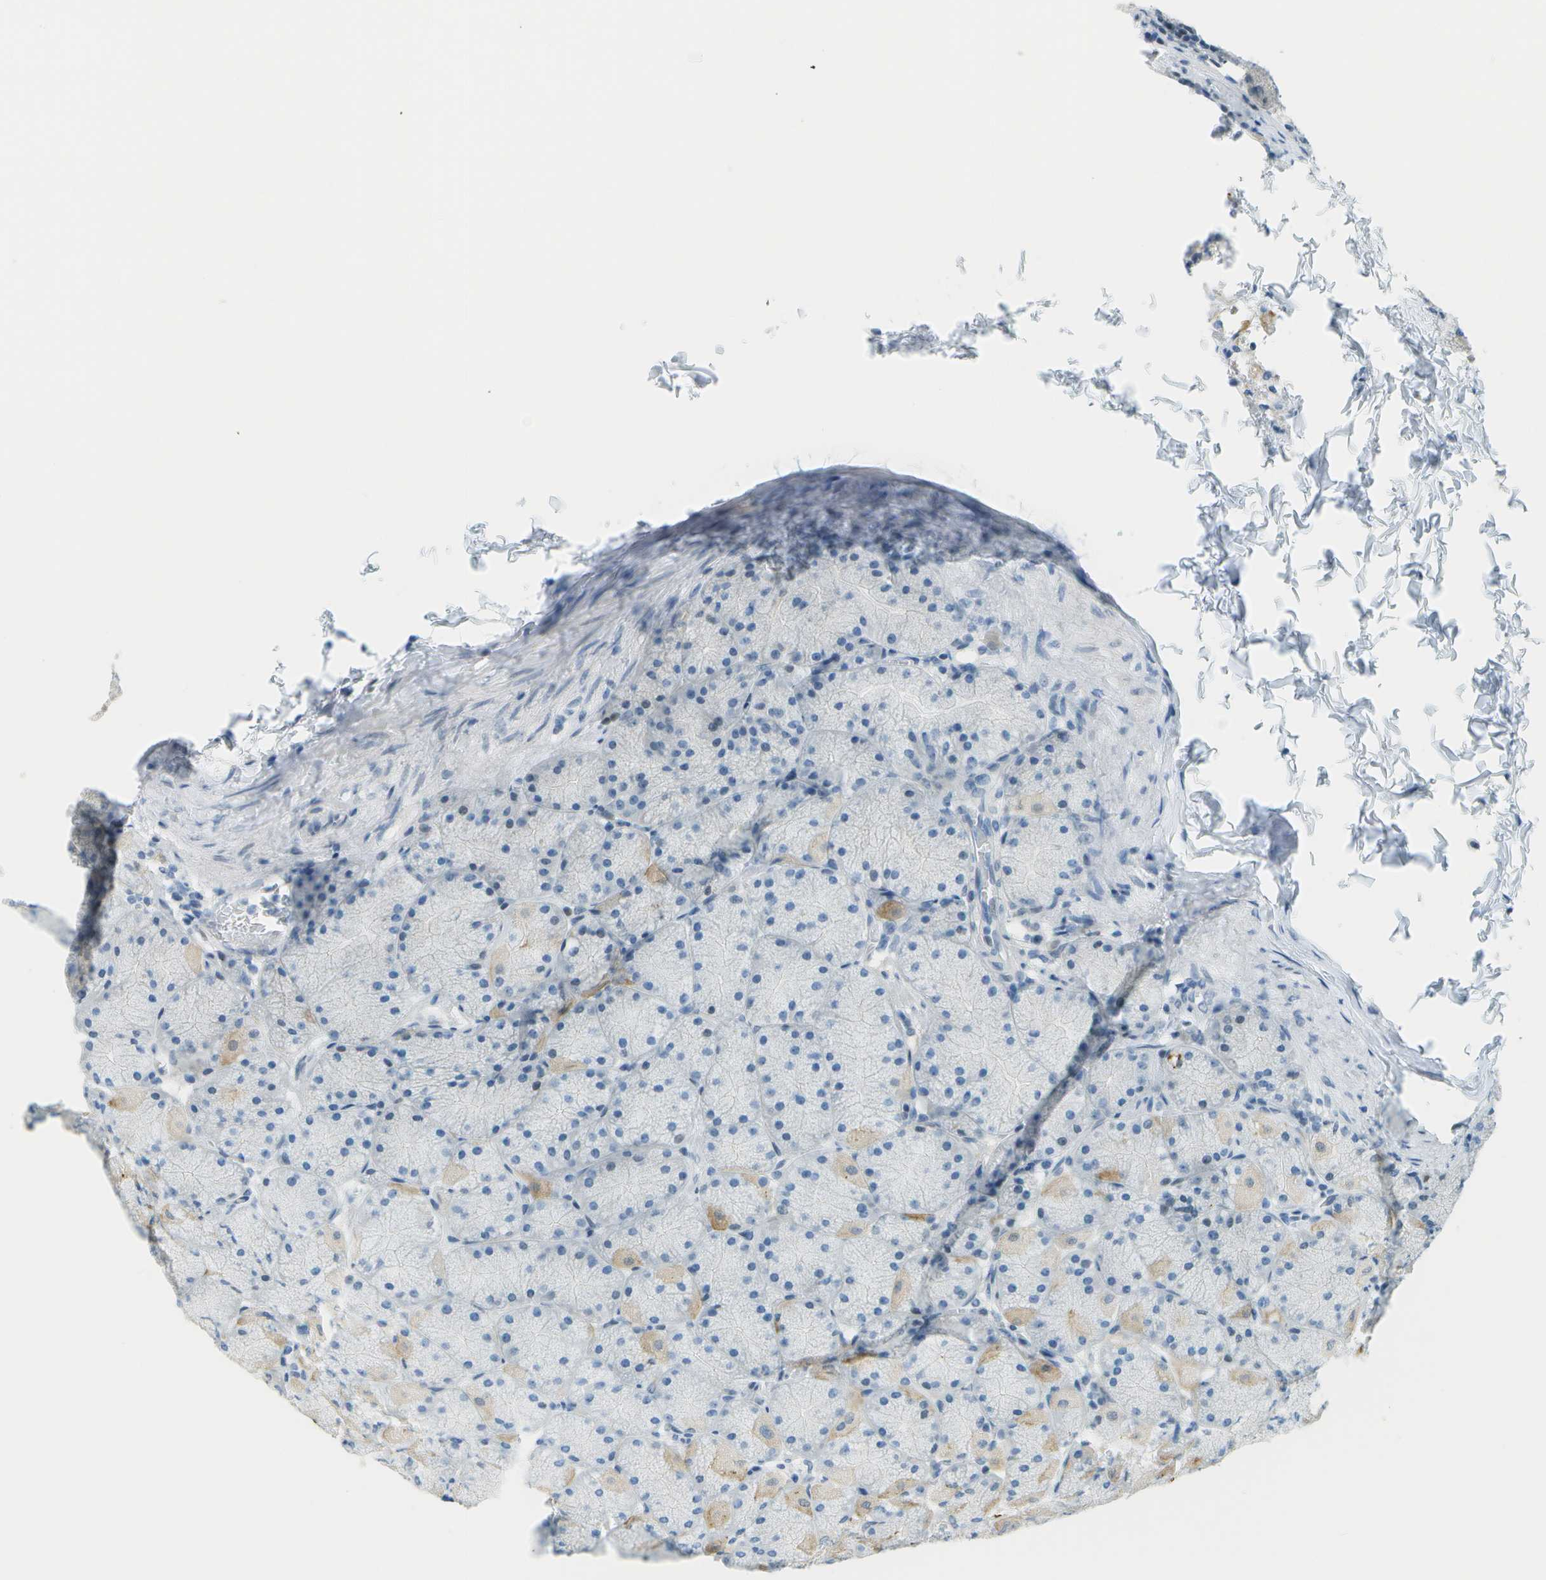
{"staining": {"intensity": "weak", "quantity": "<25%", "location": "cytoplasmic/membranous"}, "tissue": "stomach", "cell_type": "Glandular cells", "image_type": "normal", "snomed": [{"axis": "morphology", "description": "Normal tissue, NOS"}, {"axis": "topography", "description": "Stomach, upper"}], "caption": "DAB (3,3'-diaminobenzidine) immunohistochemical staining of normal stomach reveals no significant positivity in glandular cells.", "gene": "NEK11", "patient": {"sex": "female", "age": 56}}